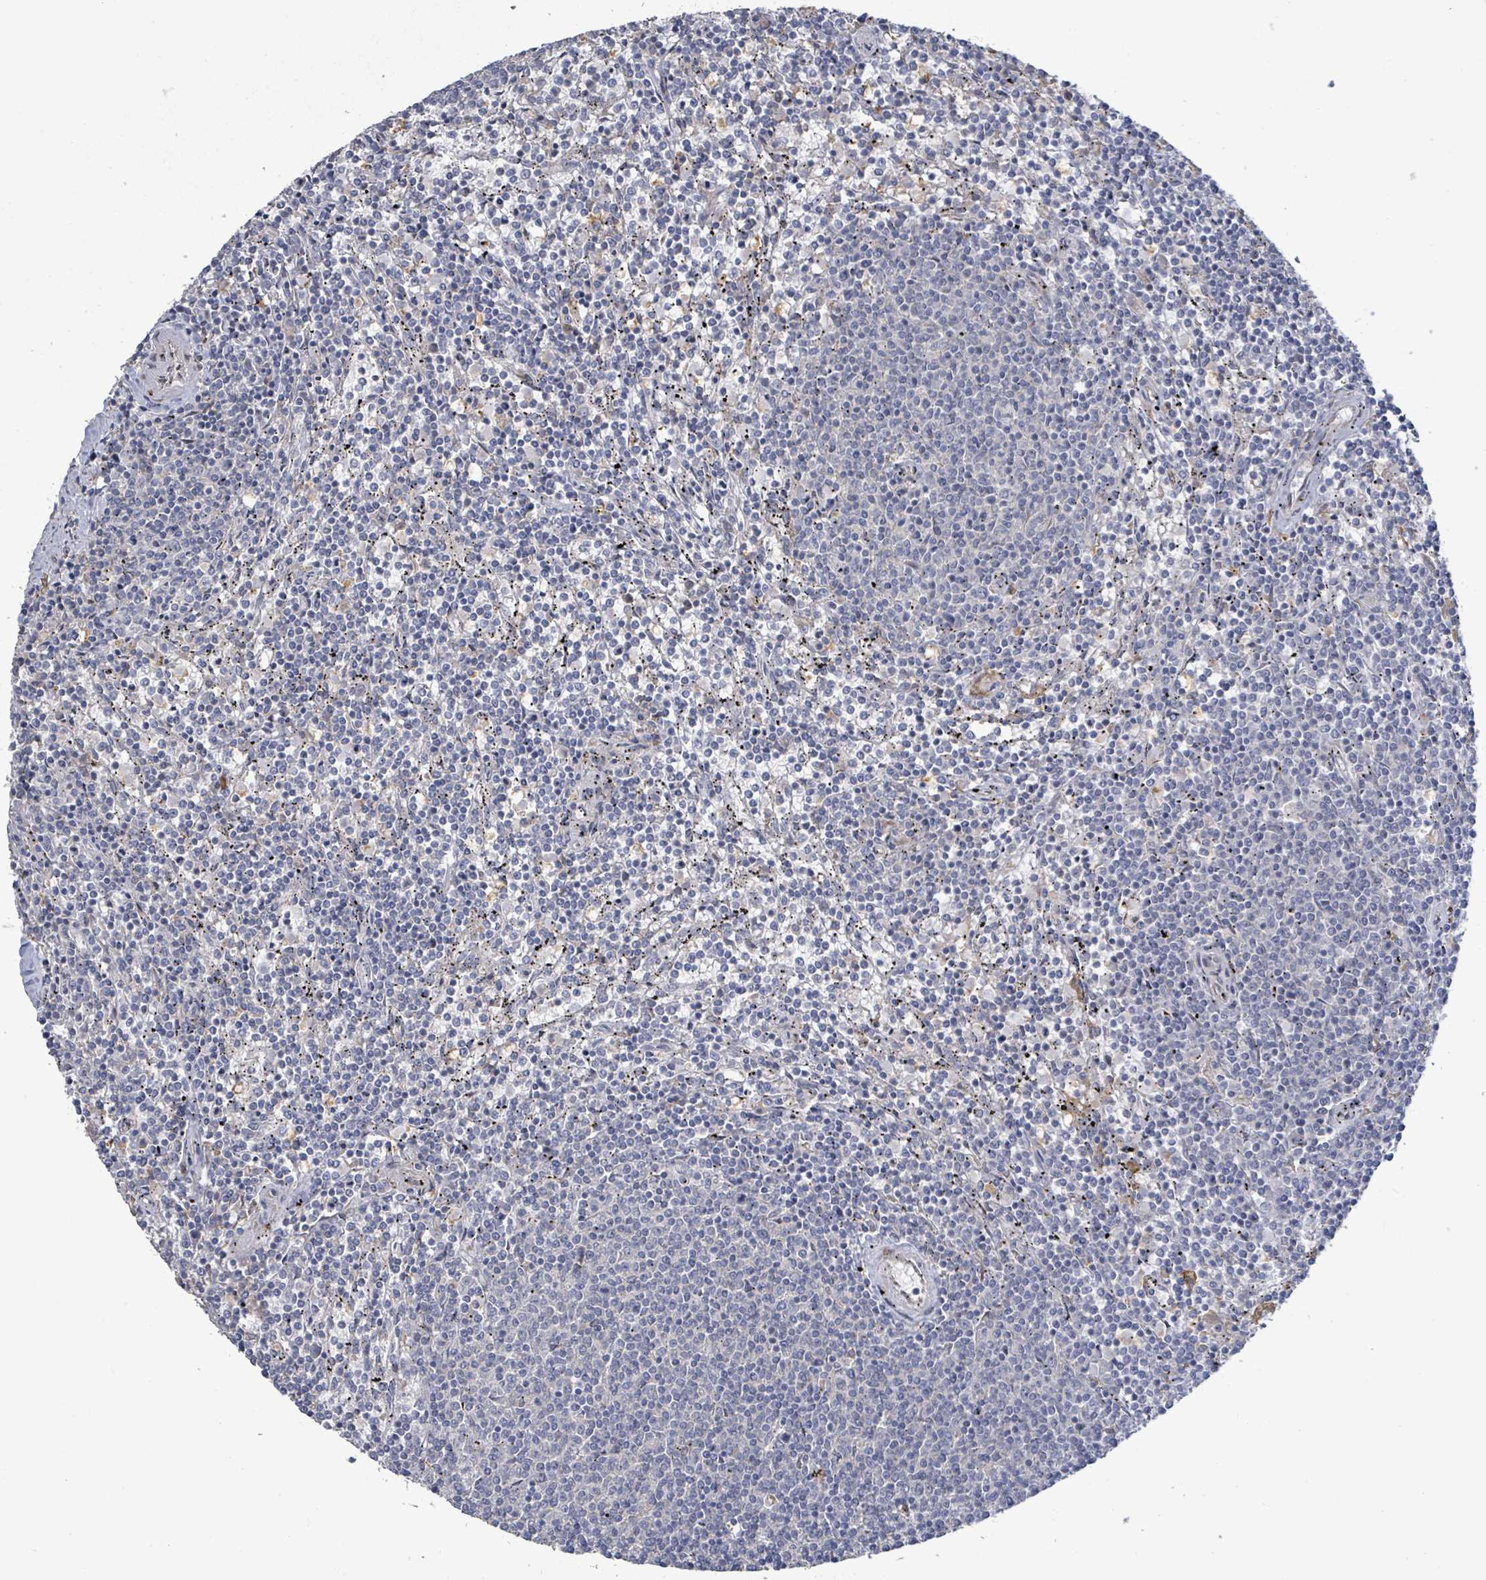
{"staining": {"intensity": "negative", "quantity": "none", "location": "none"}, "tissue": "lymphoma", "cell_type": "Tumor cells", "image_type": "cancer", "snomed": [{"axis": "morphology", "description": "Malignant lymphoma, non-Hodgkin's type, Low grade"}, {"axis": "topography", "description": "Spleen"}], "caption": "High magnification brightfield microscopy of lymphoma stained with DAB (3,3'-diaminobenzidine) (brown) and counterstained with hematoxylin (blue): tumor cells show no significant staining. (DAB (3,3'-diaminobenzidine) immunohistochemistry, high magnification).", "gene": "SLIT3", "patient": {"sex": "female", "age": 50}}